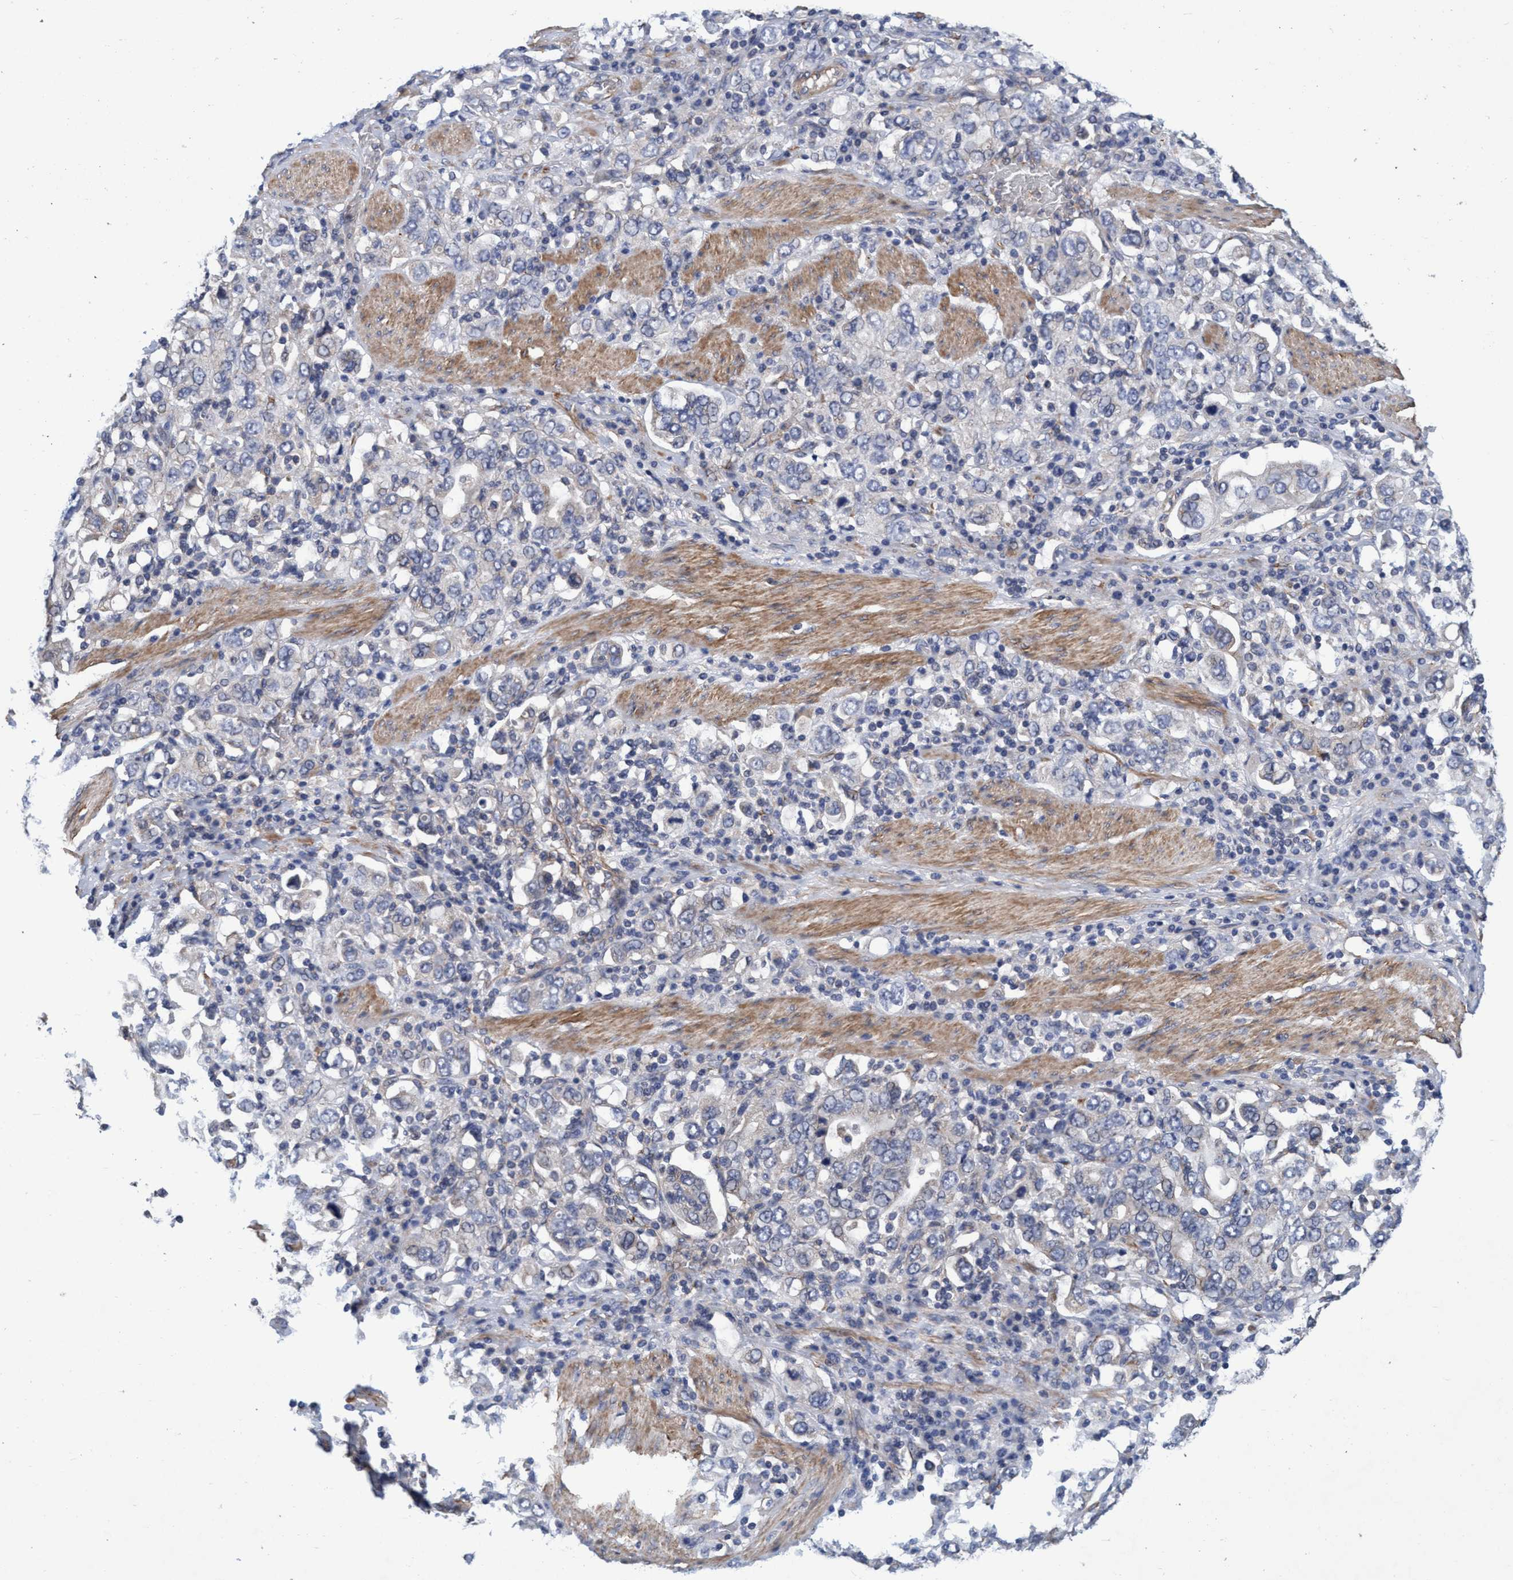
{"staining": {"intensity": "weak", "quantity": "<25%", "location": "cytoplasmic/membranous"}, "tissue": "stomach cancer", "cell_type": "Tumor cells", "image_type": "cancer", "snomed": [{"axis": "morphology", "description": "Adenocarcinoma, NOS"}, {"axis": "topography", "description": "Stomach, upper"}], "caption": "This is an IHC histopathology image of stomach adenocarcinoma. There is no staining in tumor cells.", "gene": "CALCOCO2", "patient": {"sex": "male", "age": 62}}